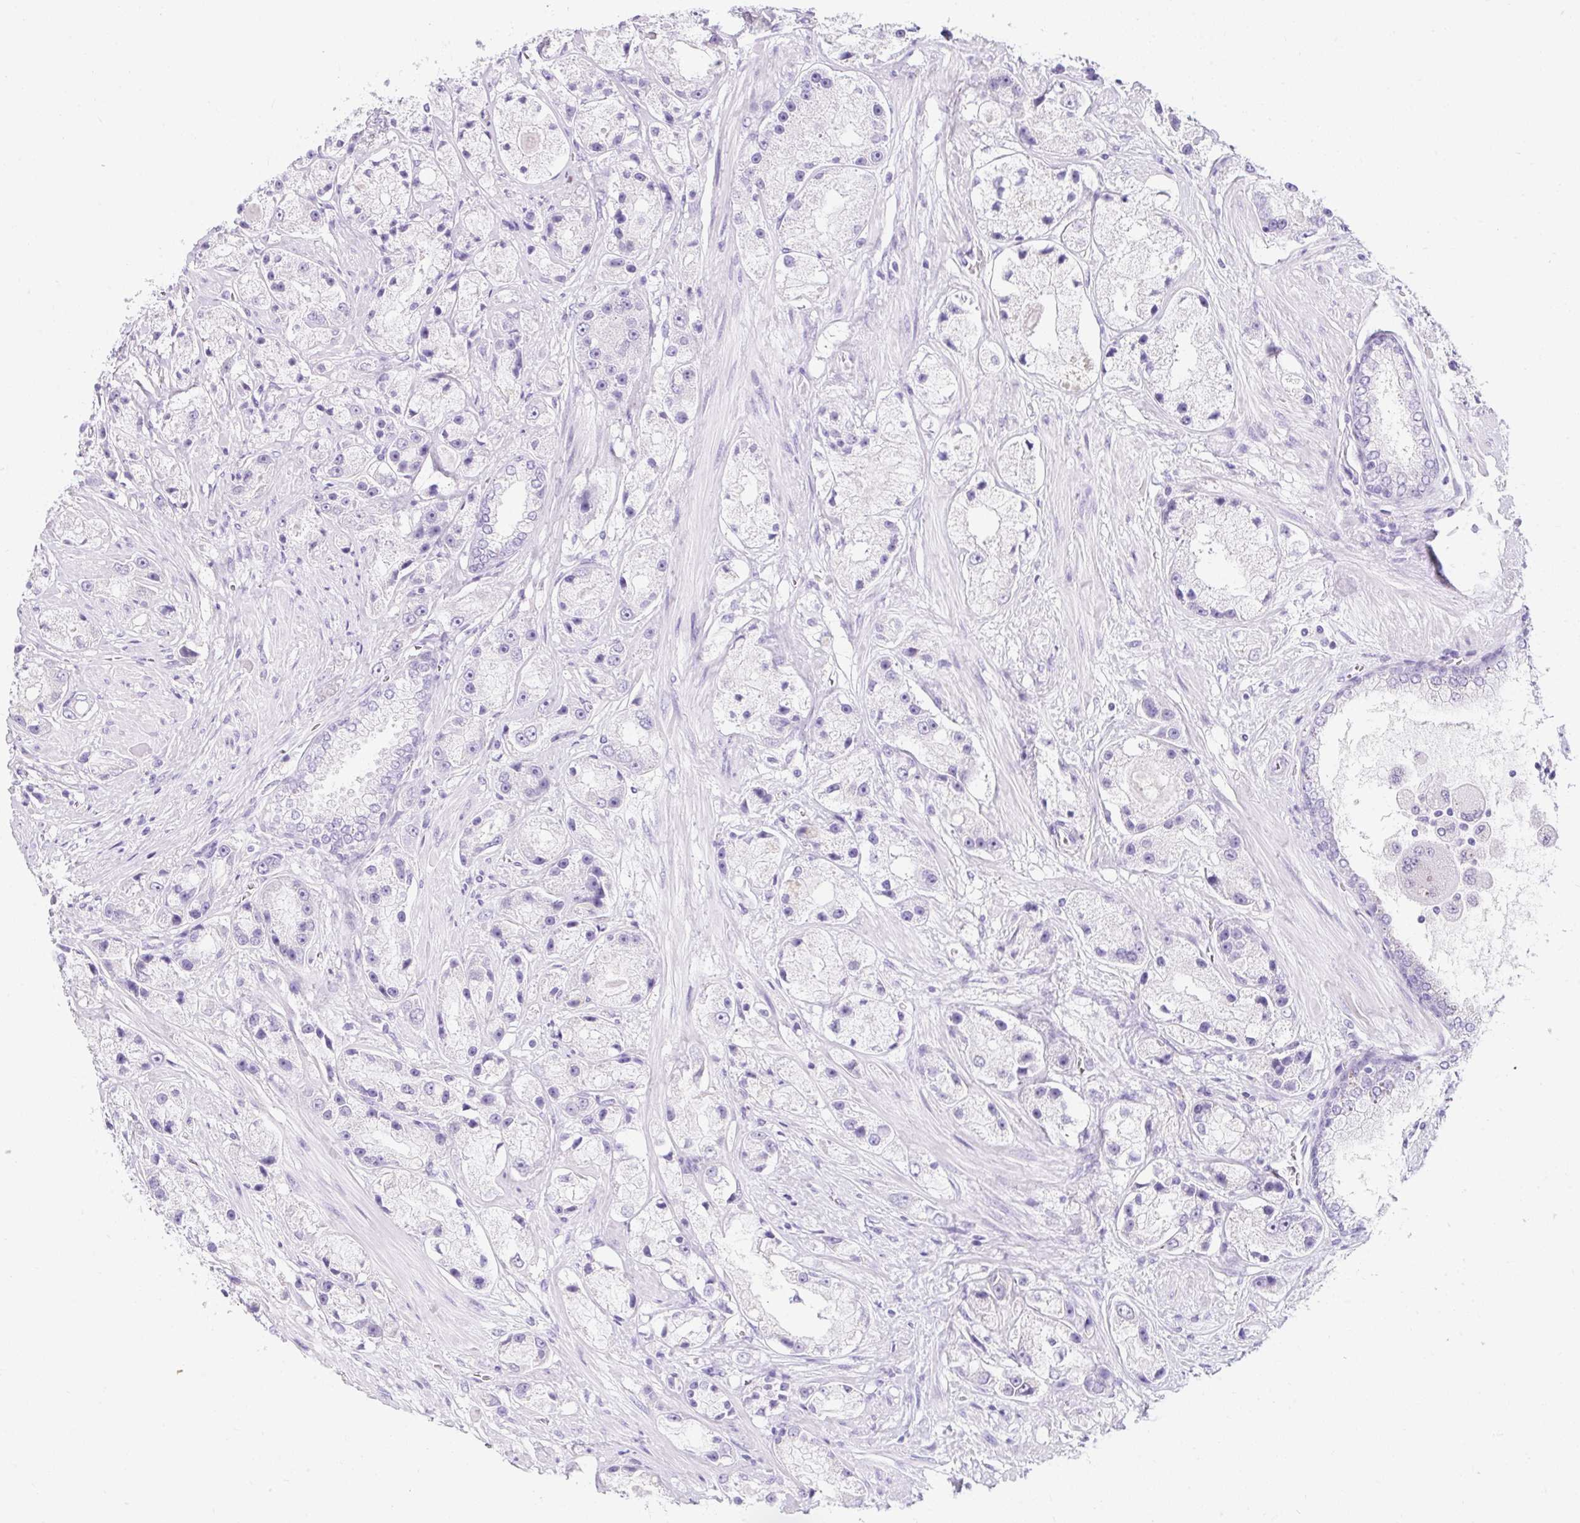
{"staining": {"intensity": "negative", "quantity": "none", "location": "none"}, "tissue": "prostate cancer", "cell_type": "Tumor cells", "image_type": "cancer", "snomed": [{"axis": "morphology", "description": "Adenocarcinoma, High grade"}, {"axis": "topography", "description": "Prostate"}], "caption": "This is a histopathology image of immunohistochemistry staining of prostate high-grade adenocarcinoma, which shows no expression in tumor cells.", "gene": "GOLGA8A", "patient": {"sex": "male", "age": 67}}